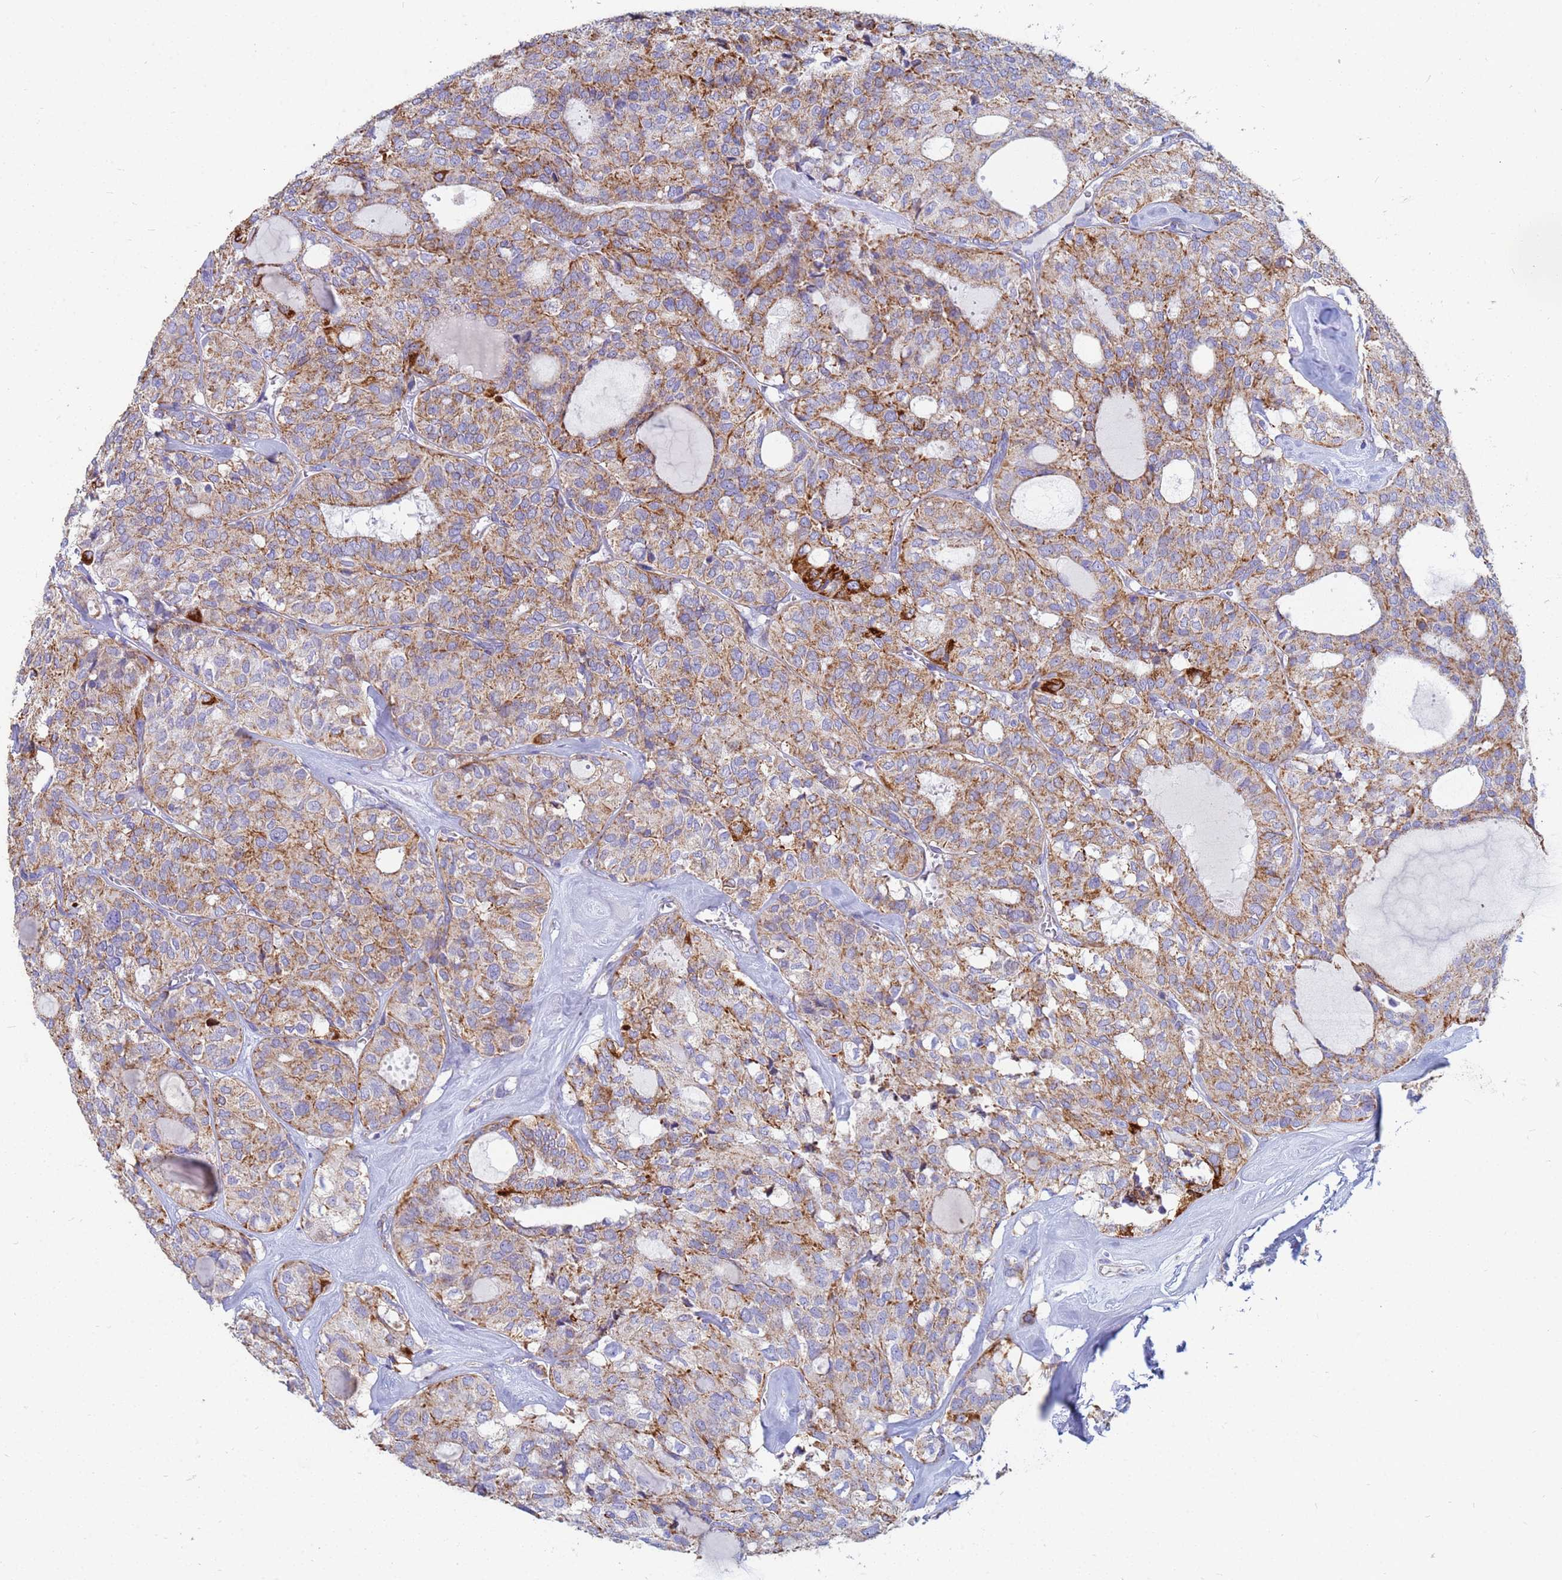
{"staining": {"intensity": "strong", "quantity": "<25%", "location": "cytoplasmic/membranous"}, "tissue": "thyroid cancer", "cell_type": "Tumor cells", "image_type": "cancer", "snomed": [{"axis": "morphology", "description": "Follicular adenoma carcinoma, NOS"}, {"axis": "topography", "description": "Thyroid gland"}], "caption": "Human follicular adenoma carcinoma (thyroid) stained with a protein marker reveals strong staining in tumor cells.", "gene": "UQCRH", "patient": {"sex": "male", "age": 75}}